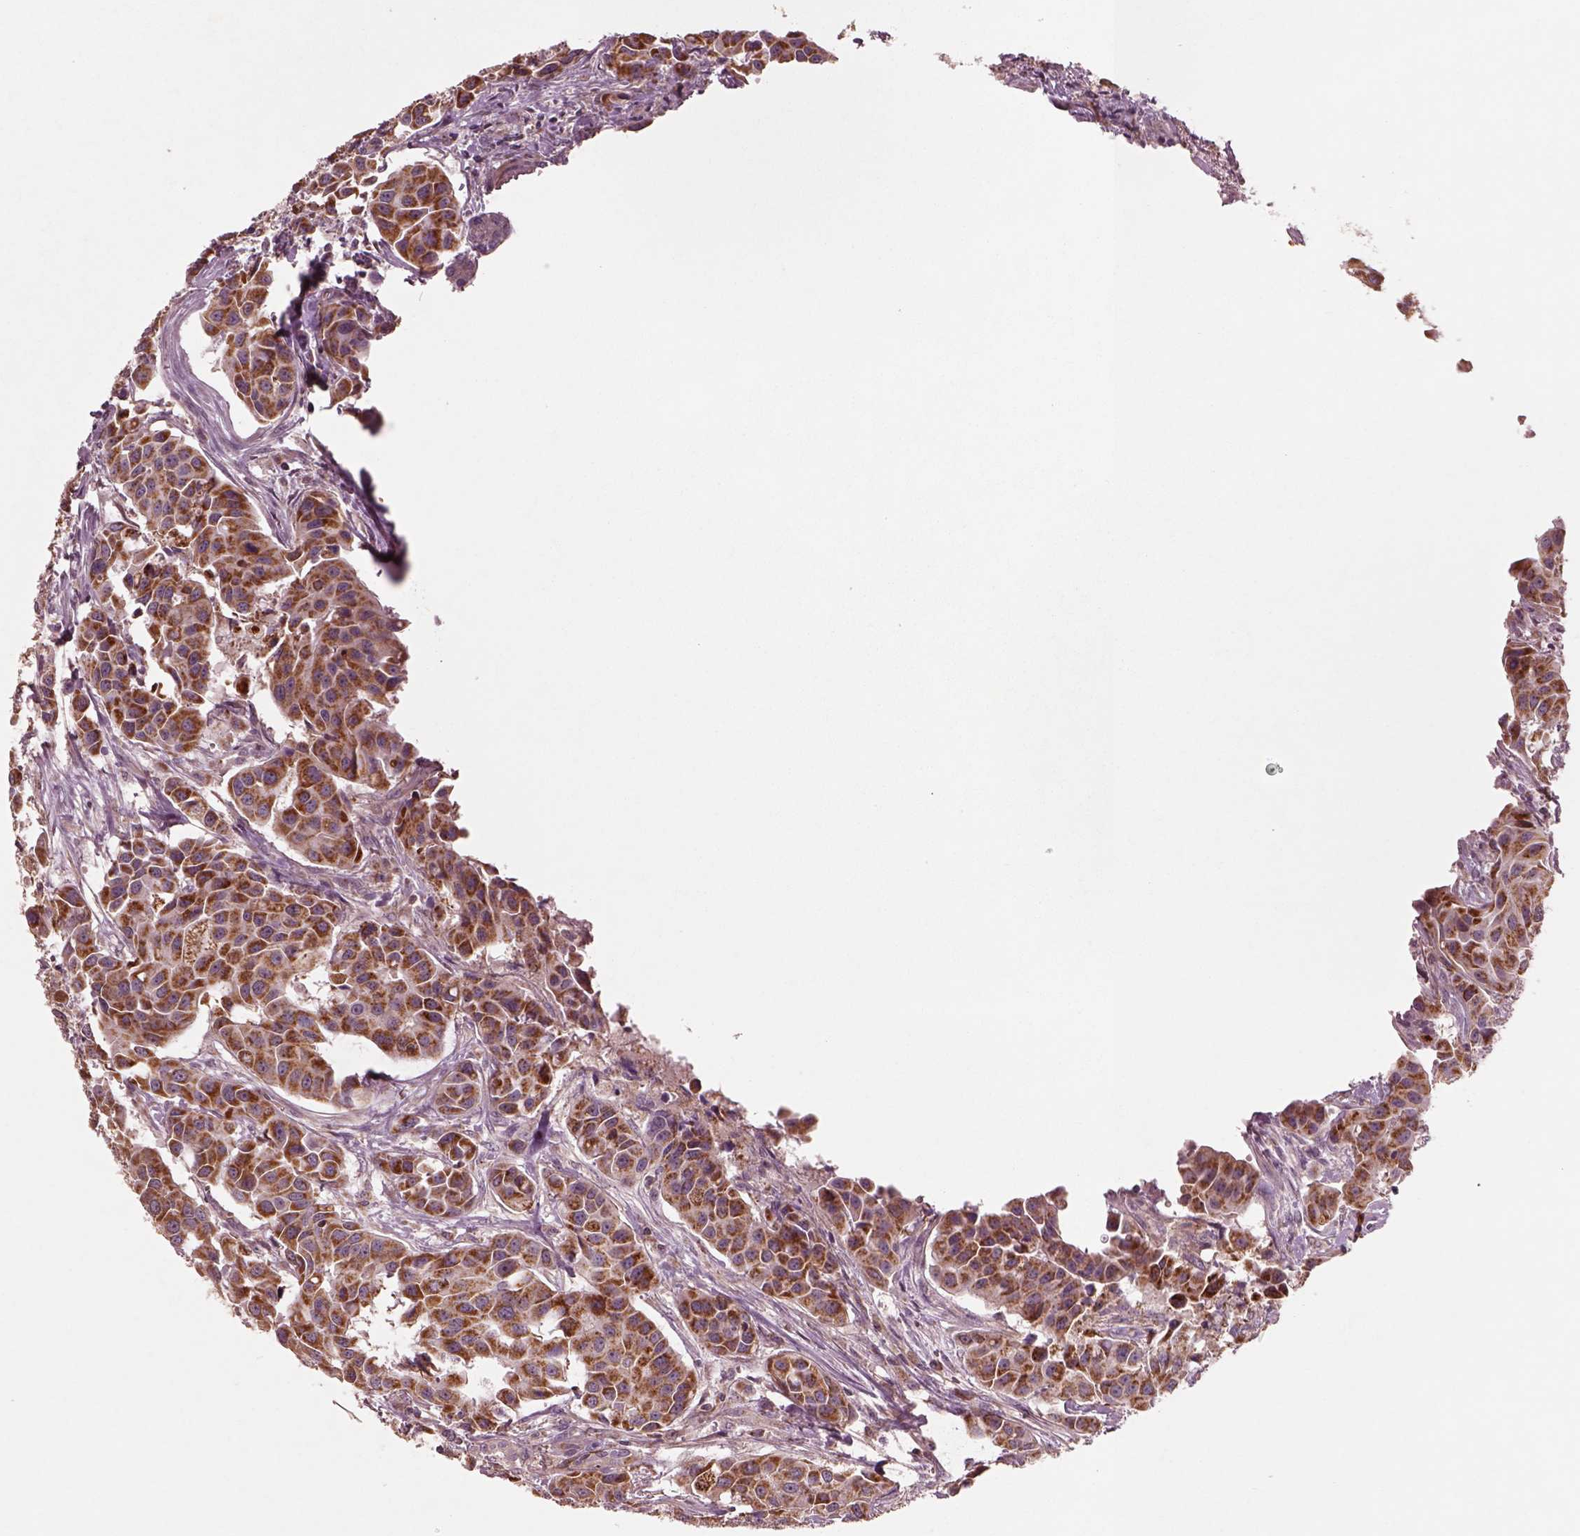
{"staining": {"intensity": "moderate", "quantity": ">75%", "location": "cytoplasmic/membranous"}, "tissue": "head and neck cancer", "cell_type": "Tumor cells", "image_type": "cancer", "snomed": [{"axis": "morphology", "description": "Adenocarcinoma, NOS"}, {"axis": "topography", "description": "Head-Neck"}], "caption": "This micrograph displays IHC staining of head and neck cancer, with medium moderate cytoplasmic/membranous positivity in approximately >75% of tumor cells.", "gene": "SLC25A5", "patient": {"sex": "male", "age": 76}}